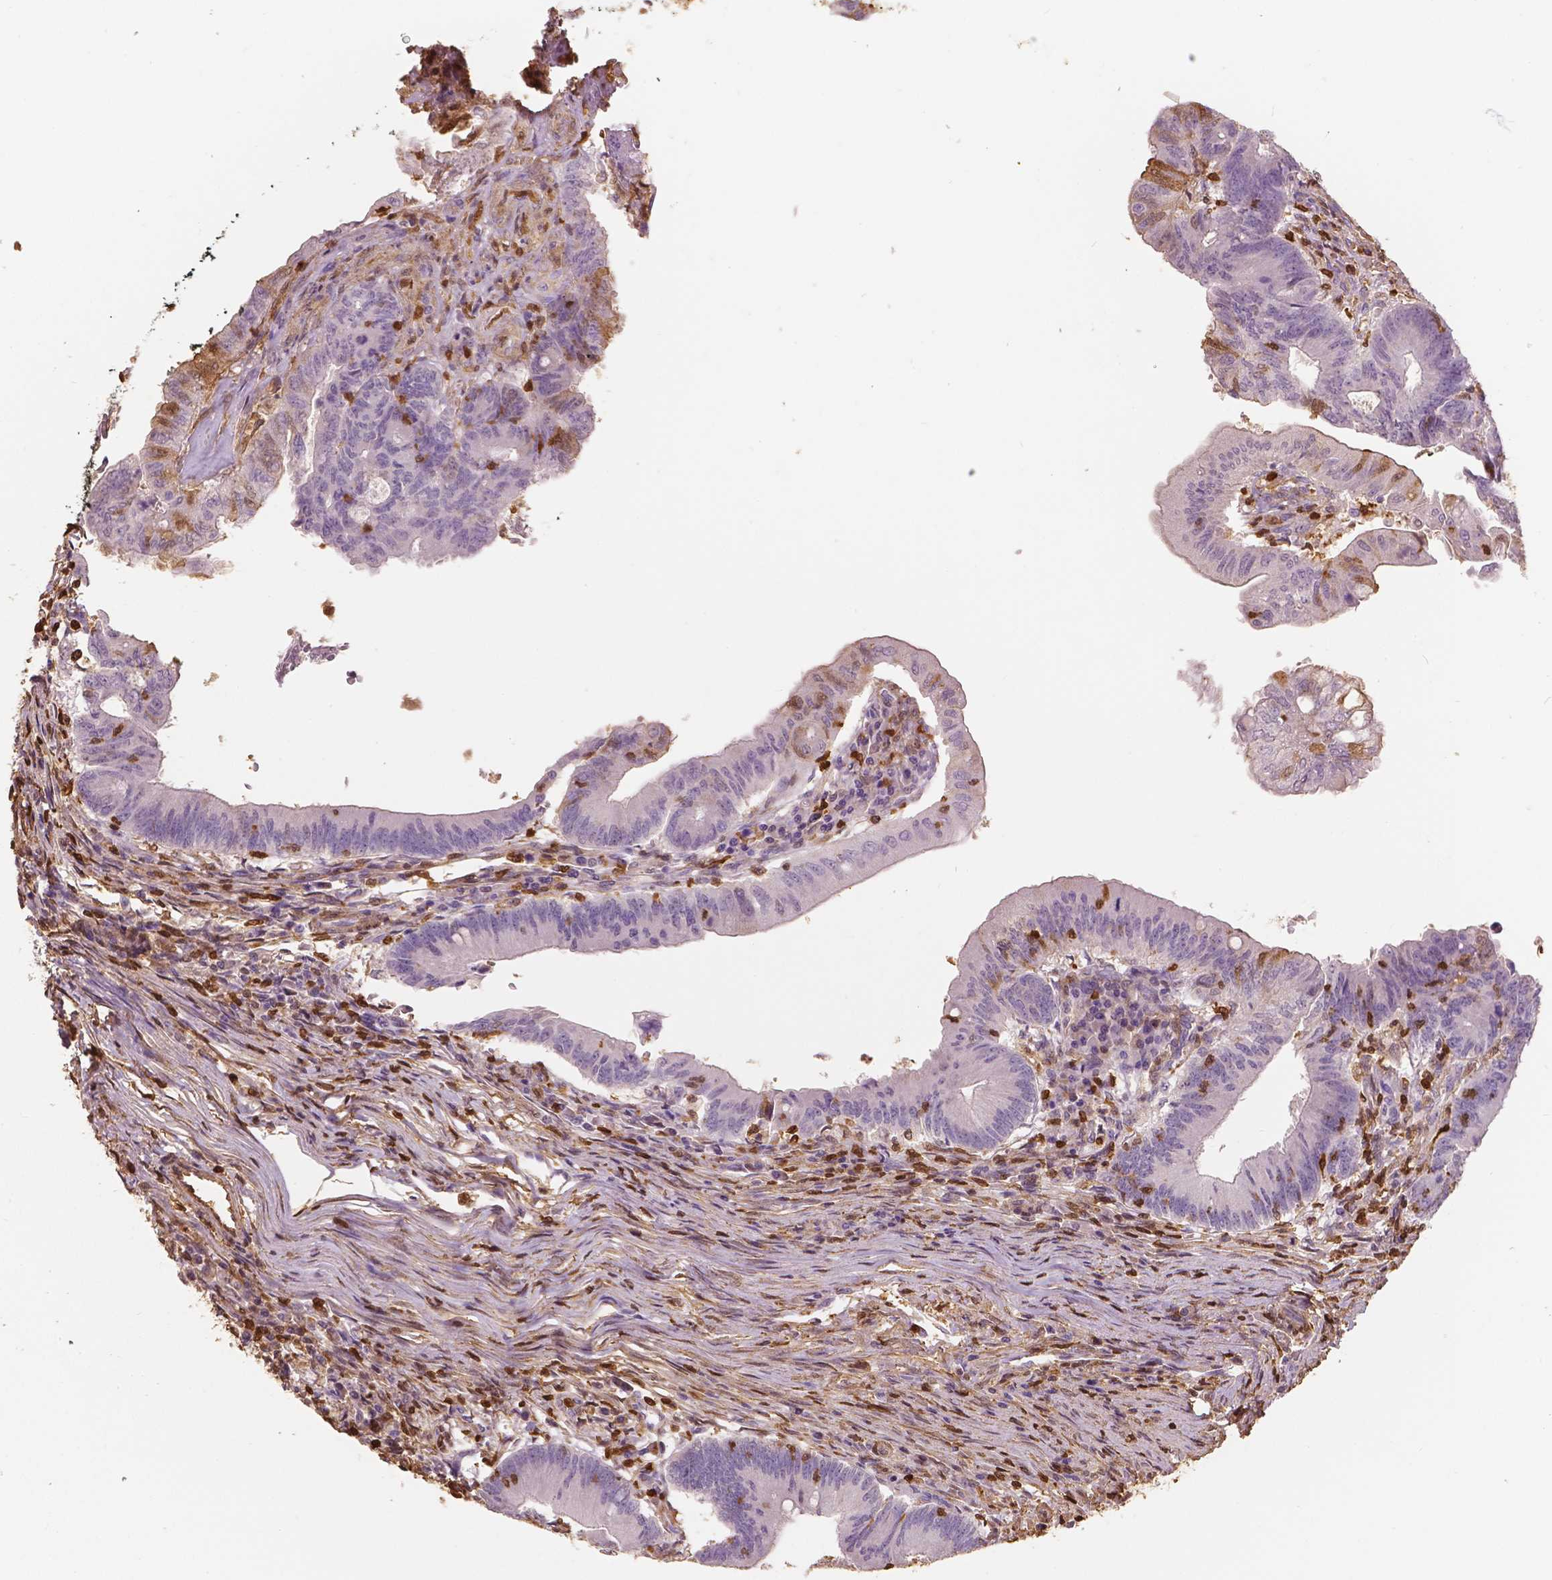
{"staining": {"intensity": "negative", "quantity": "none", "location": "none"}, "tissue": "colorectal cancer", "cell_type": "Tumor cells", "image_type": "cancer", "snomed": [{"axis": "morphology", "description": "Adenocarcinoma, NOS"}, {"axis": "topography", "description": "Colon"}], "caption": "Micrograph shows no protein staining in tumor cells of colorectal cancer (adenocarcinoma) tissue.", "gene": "S100A4", "patient": {"sex": "female", "age": 70}}